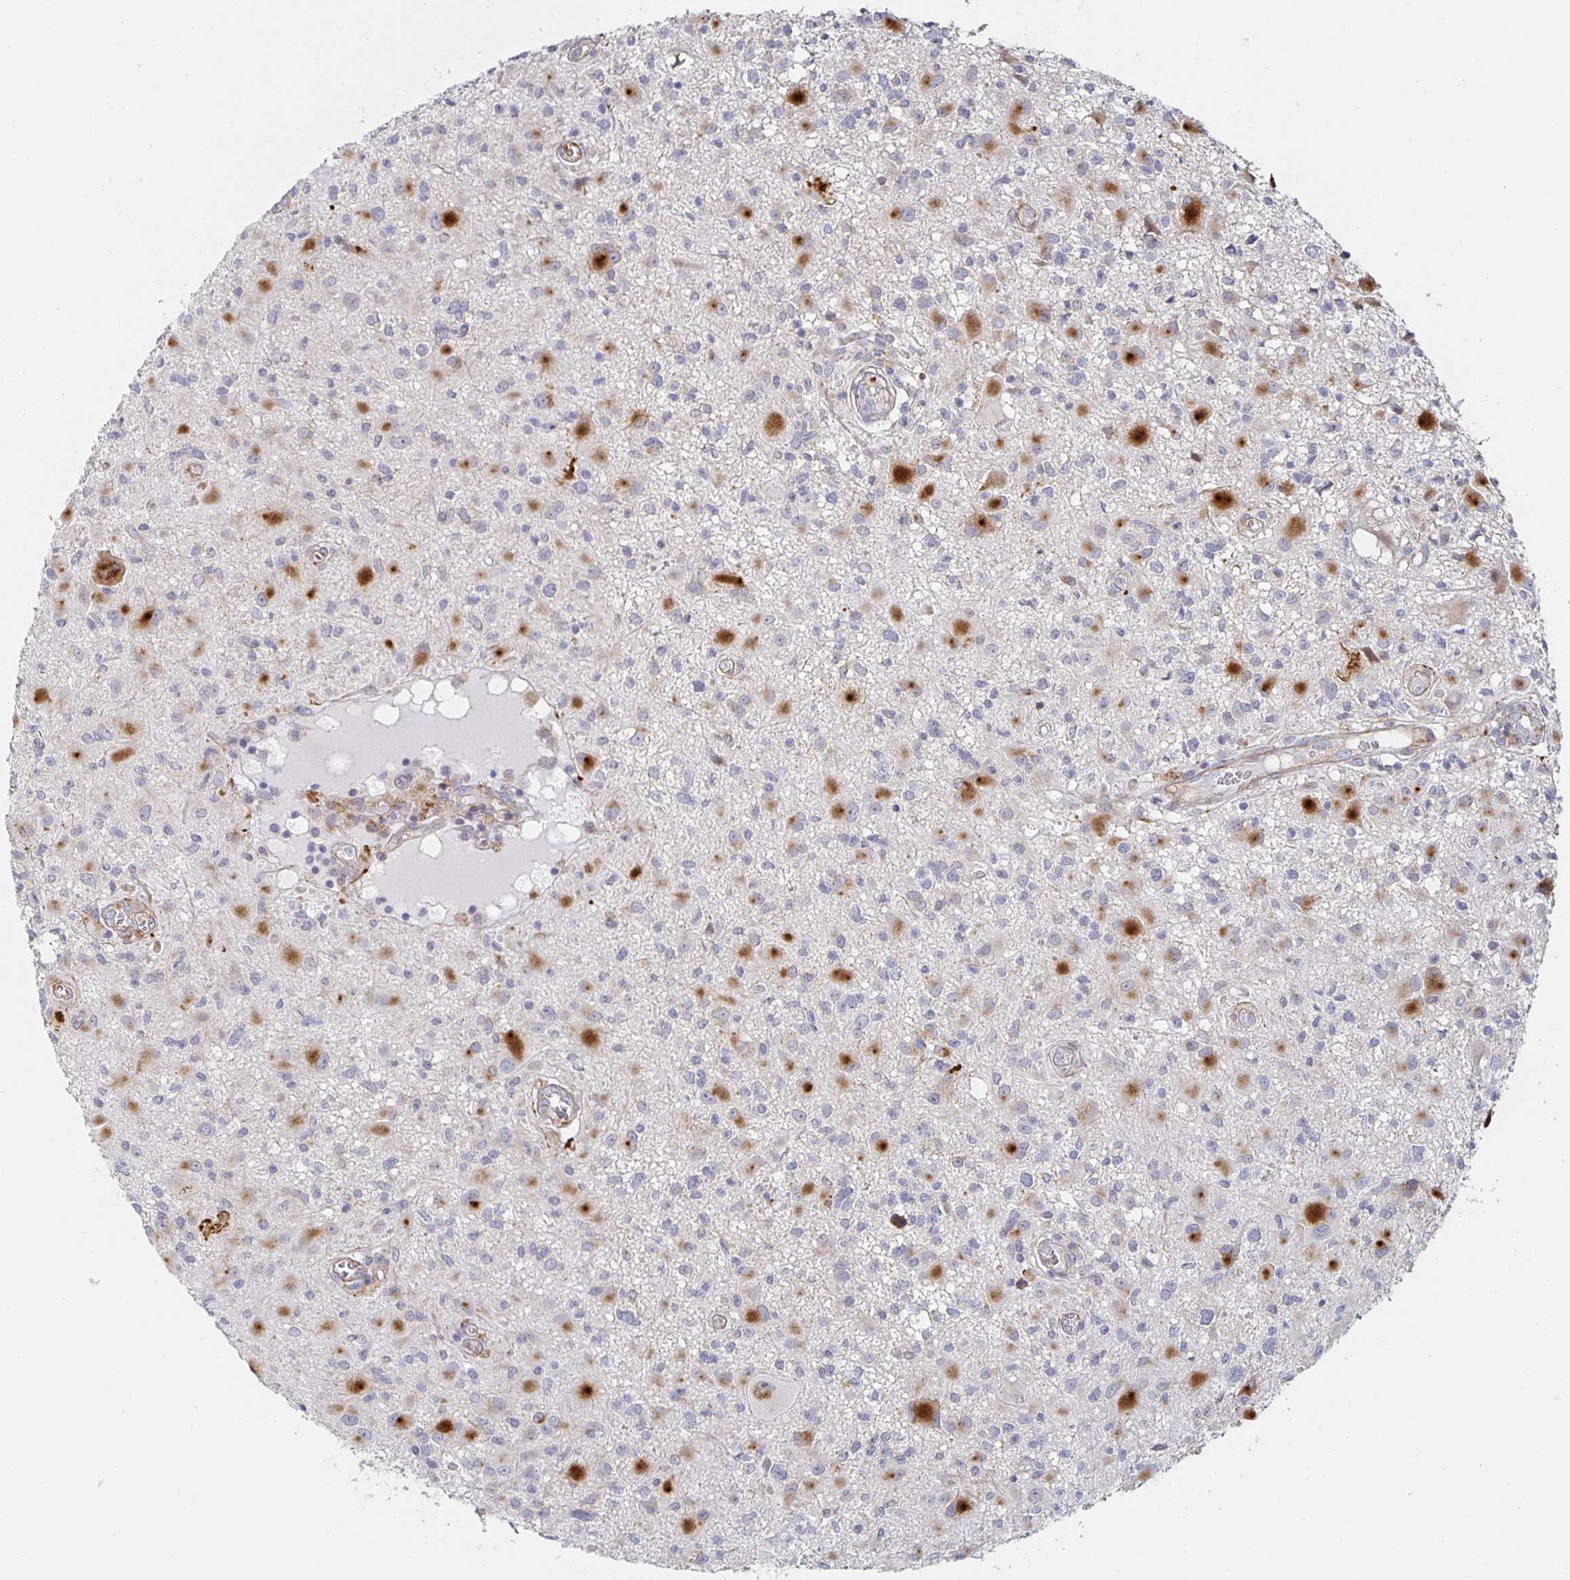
{"staining": {"intensity": "strong", "quantity": "25%-75%", "location": "cytoplasmic/membranous"}, "tissue": "glioma", "cell_type": "Tumor cells", "image_type": "cancer", "snomed": [{"axis": "morphology", "description": "Glioma, malignant, High grade"}, {"axis": "topography", "description": "Brain"}], "caption": "Glioma stained for a protein (brown) reveals strong cytoplasmic/membranous positive expression in approximately 25%-75% of tumor cells.", "gene": "S100G", "patient": {"sex": "male", "age": 54}}